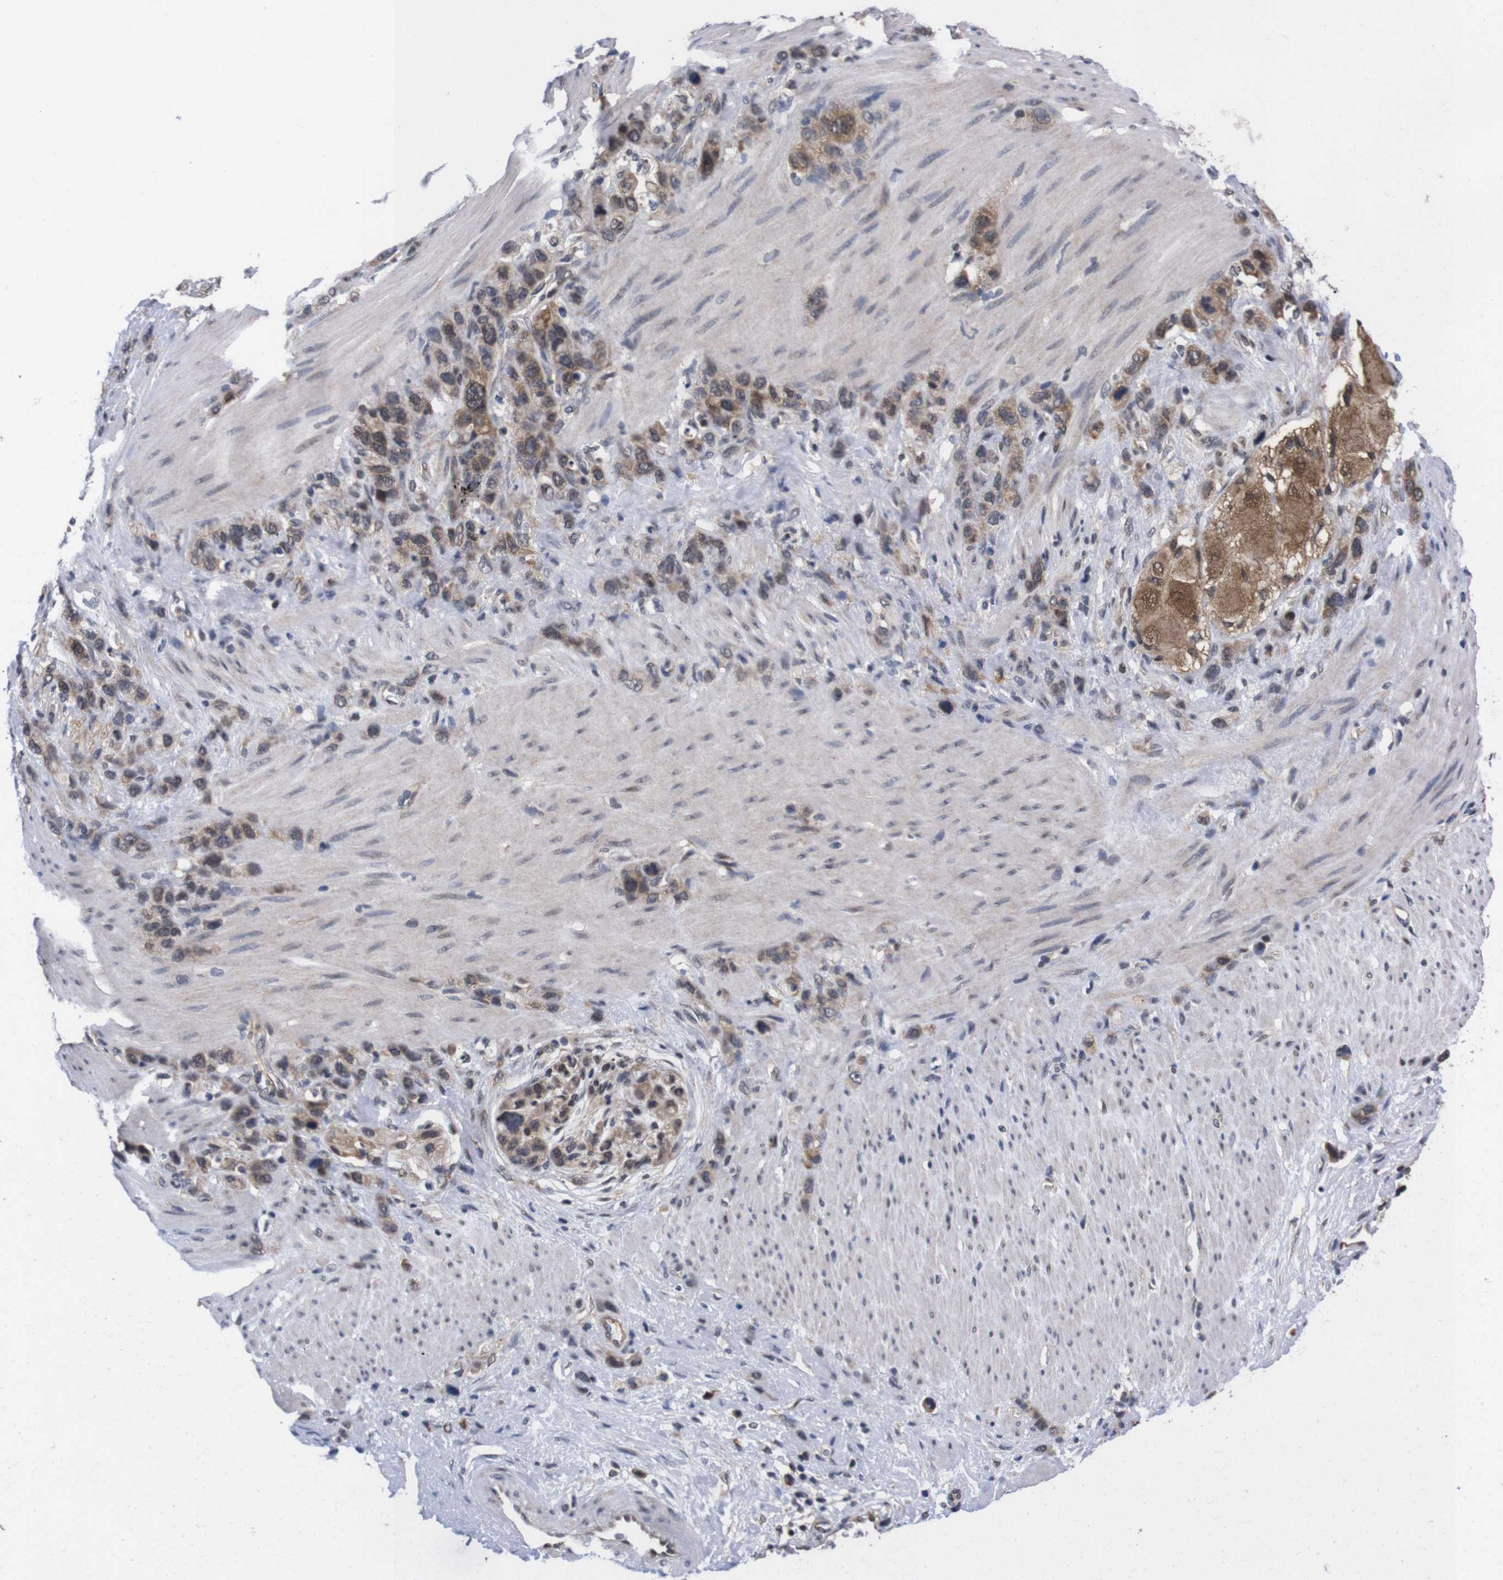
{"staining": {"intensity": "moderate", "quantity": ">75%", "location": "cytoplasmic/membranous"}, "tissue": "stomach cancer", "cell_type": "Tumor cells", "image_type": "cancer", "snomed": [{"axis": "morphology", "description": "Adenocarcinoma, NOS"}, {"axis": "morphology", "description": "Adenocarcinoma, High grade"}, {"axis": "topography", "description": "Stomach, upper"}, {"axis": "topography", "description": "Stomach, lower"}], "caption": "Human stomach cancer (high-grade adenocarcinoma) stained for a protein (brown) demonstrates moderate cytoplasmic/membranous positive expression in approximately >75% of tumor cells.", "gene": "UBQLN2", "patient": {"sex": "female", "age": 65}}